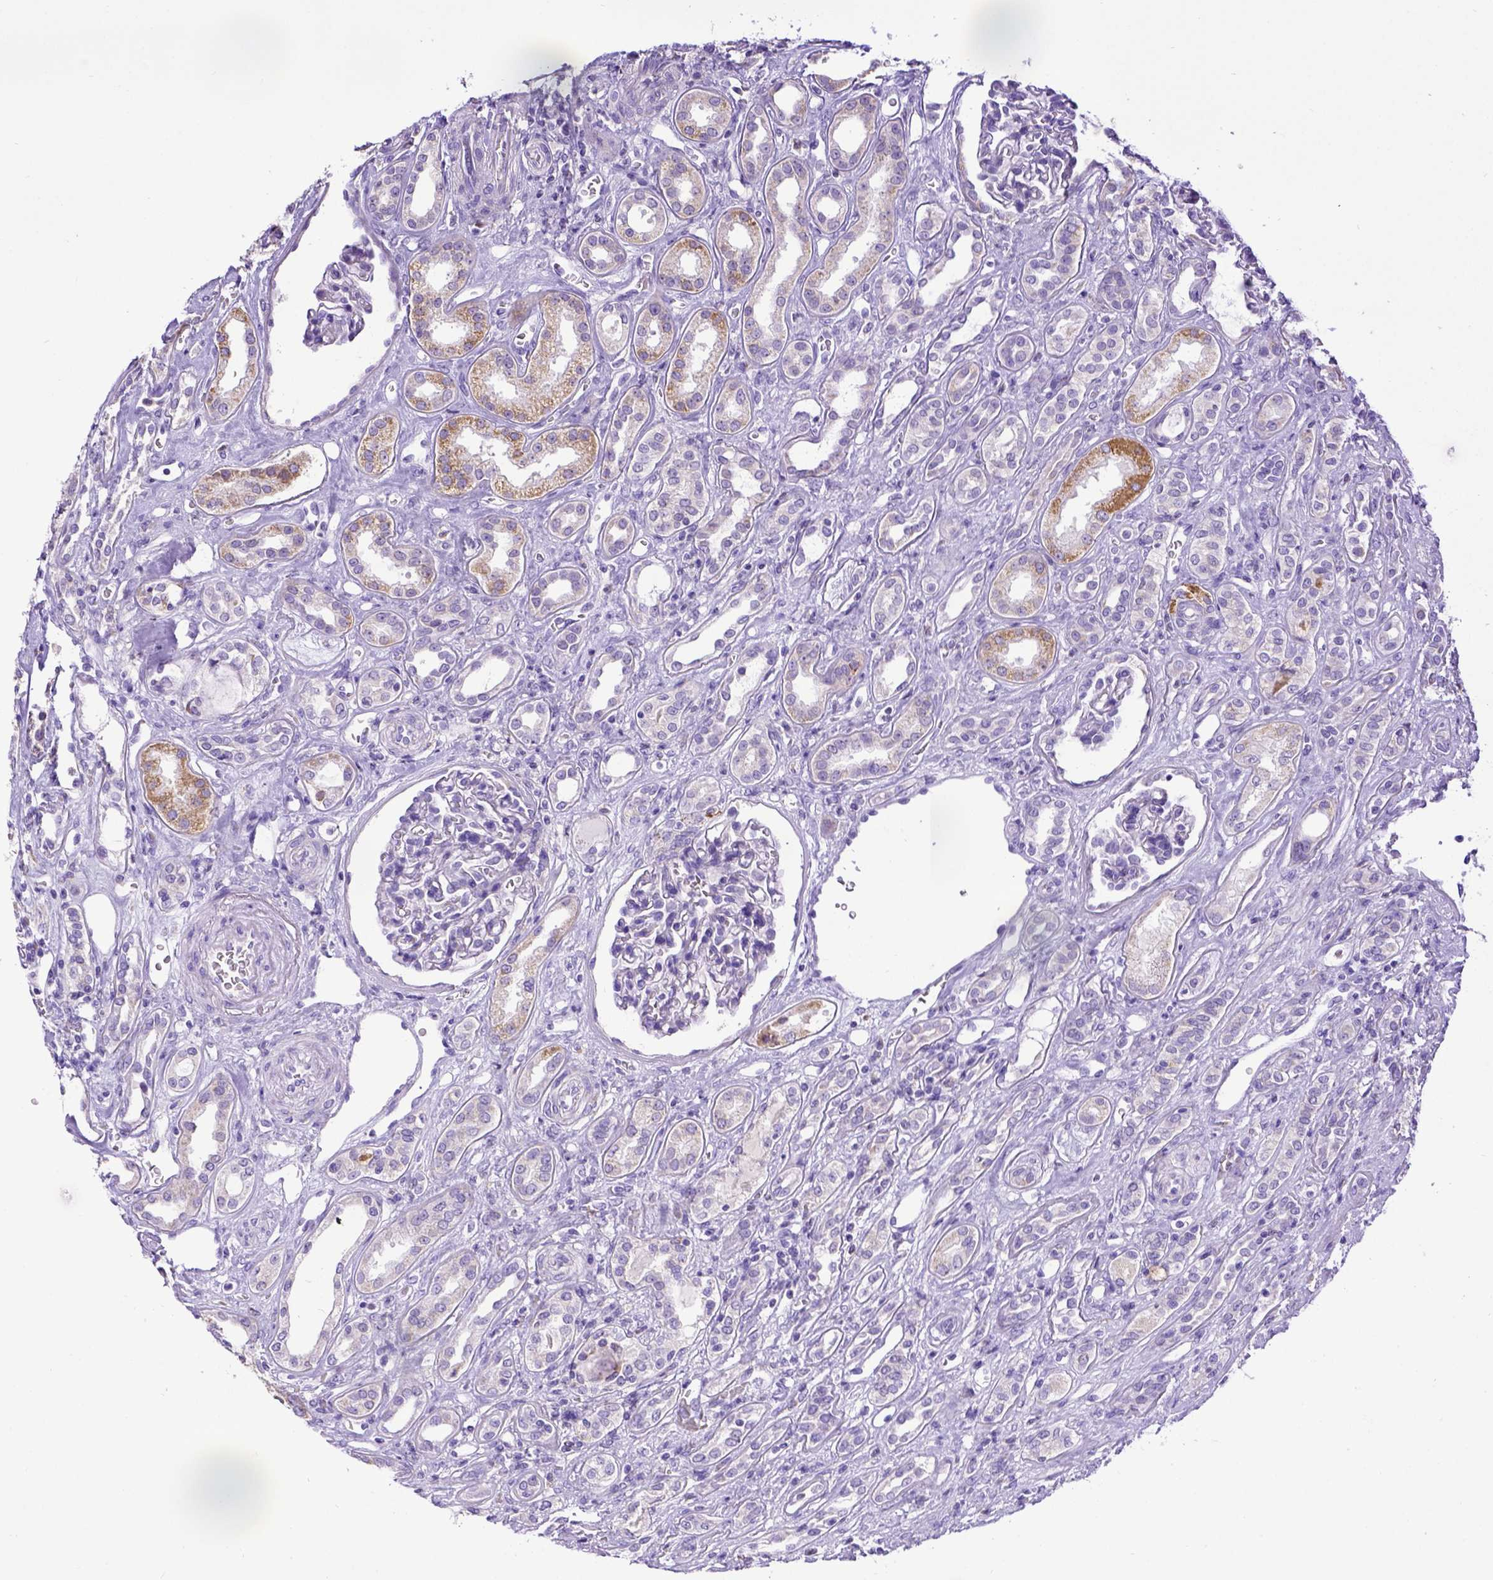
{"staining": {"intensity": "negative", "quantity": "none", "location": "none"}, "tissue": "renal cancer", "cell_type": "Tumor cells", "image_type": "cancer", "snomed": [{"axis": "morphology", "description": "Adenocarcinoma, NOS"}, {"axis": "topography", "description": "Kidney"}], "caption": "DAB immunohistochemical staining of human renal adenocarcinoma reveals no significant staining in tumor cells.", "gene": "SPEF1", "patient": {"sex": "male", "age": 63}}